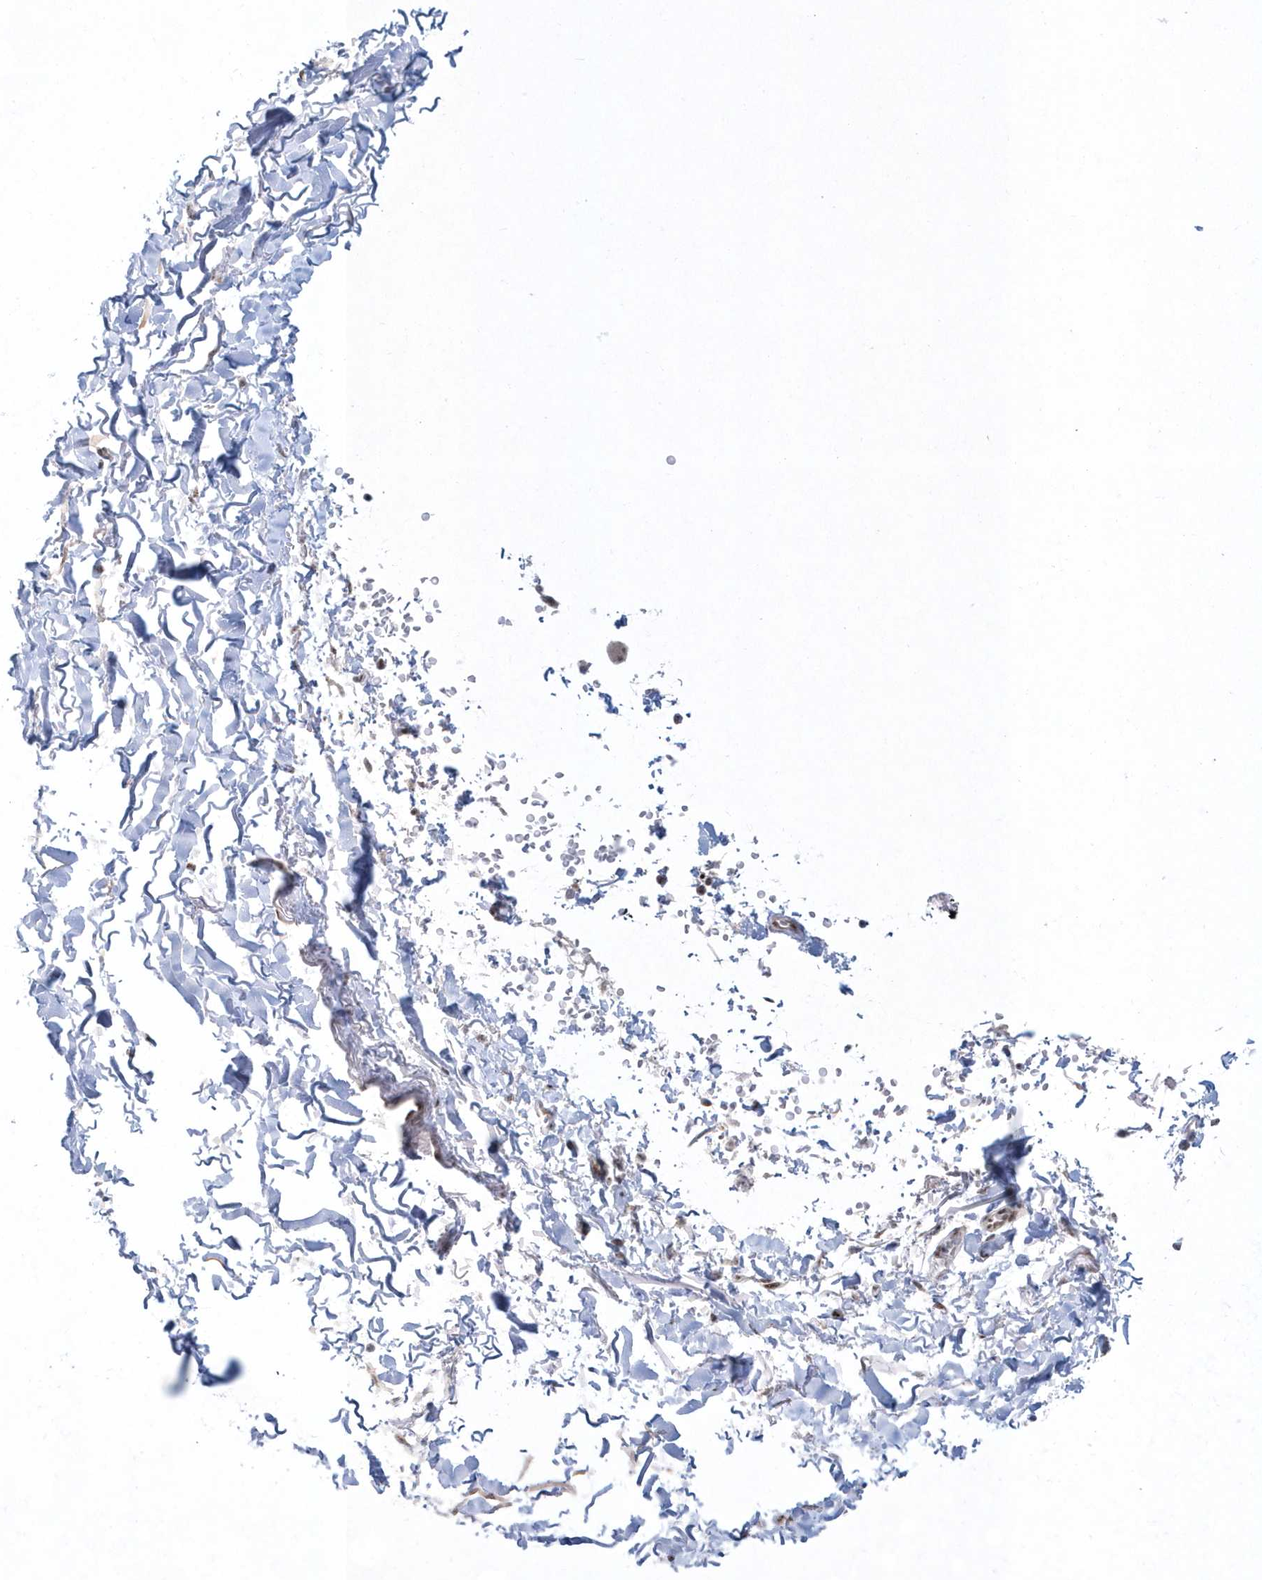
{"staining": {"intensity": "negative", "quantity": "none", "location": "none"}, "tissue": "adipose tissue", "cell_type": "Adipocytes", "image_type": "normal", "snomed": [{"axis": "morphology", "description": "Normal tissue, NOS"}, {"axis": "topography", "description": "Cartilage tissue"}, {"axis": "topography", "description": "Bronchus"}], "caption": "Immunohistochemistry (IHC) photomicrograph of normal adipose tissue: adipose tissue stained with DAB (3,3'-diaminobenzidine) exhibits no significant protein positivity in adipocytes.", "gene": "KDM6B", "patient": {"sex": "female", "age": 73}}